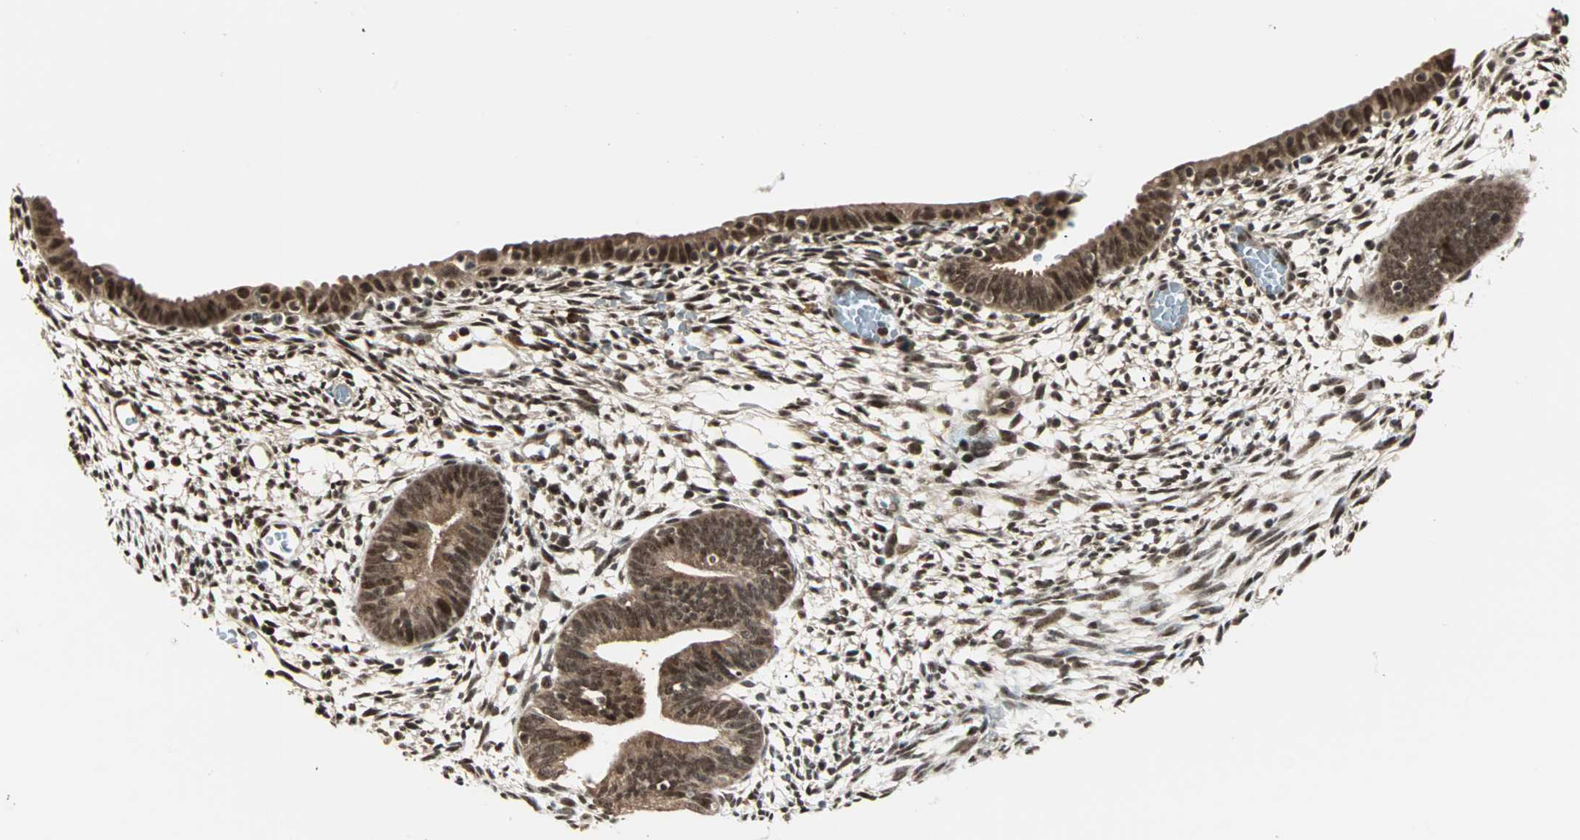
{"staining": {"intensity": "strong", "quantity": ">75%", "location": "cytoplasmic/membranous,nuclear"}, "tissue": "endometrium", "cell_type": "Cells in endometrial stroma", "image_type": "normal", "snomed": [{"axis": "morphology", "description": "Normal tissue, NOS"}, {"axis": "morphology", "description": "Atrophy, NOS"}, {"axis": "topography", "description": "Uterus"}, {"axis": "topography", "description": "Endometrium"}], "caption": "A high-resolution photomicrograph shows immunohistochemistry (IHC) staining of normal endometrium, which reveals strong cytoplasmic/membranous,nuclear expression in approximately >75% of cells in endometrial stroma.", "gene": "ZNF44", "patient": {"sex": "female", "age": 68}}